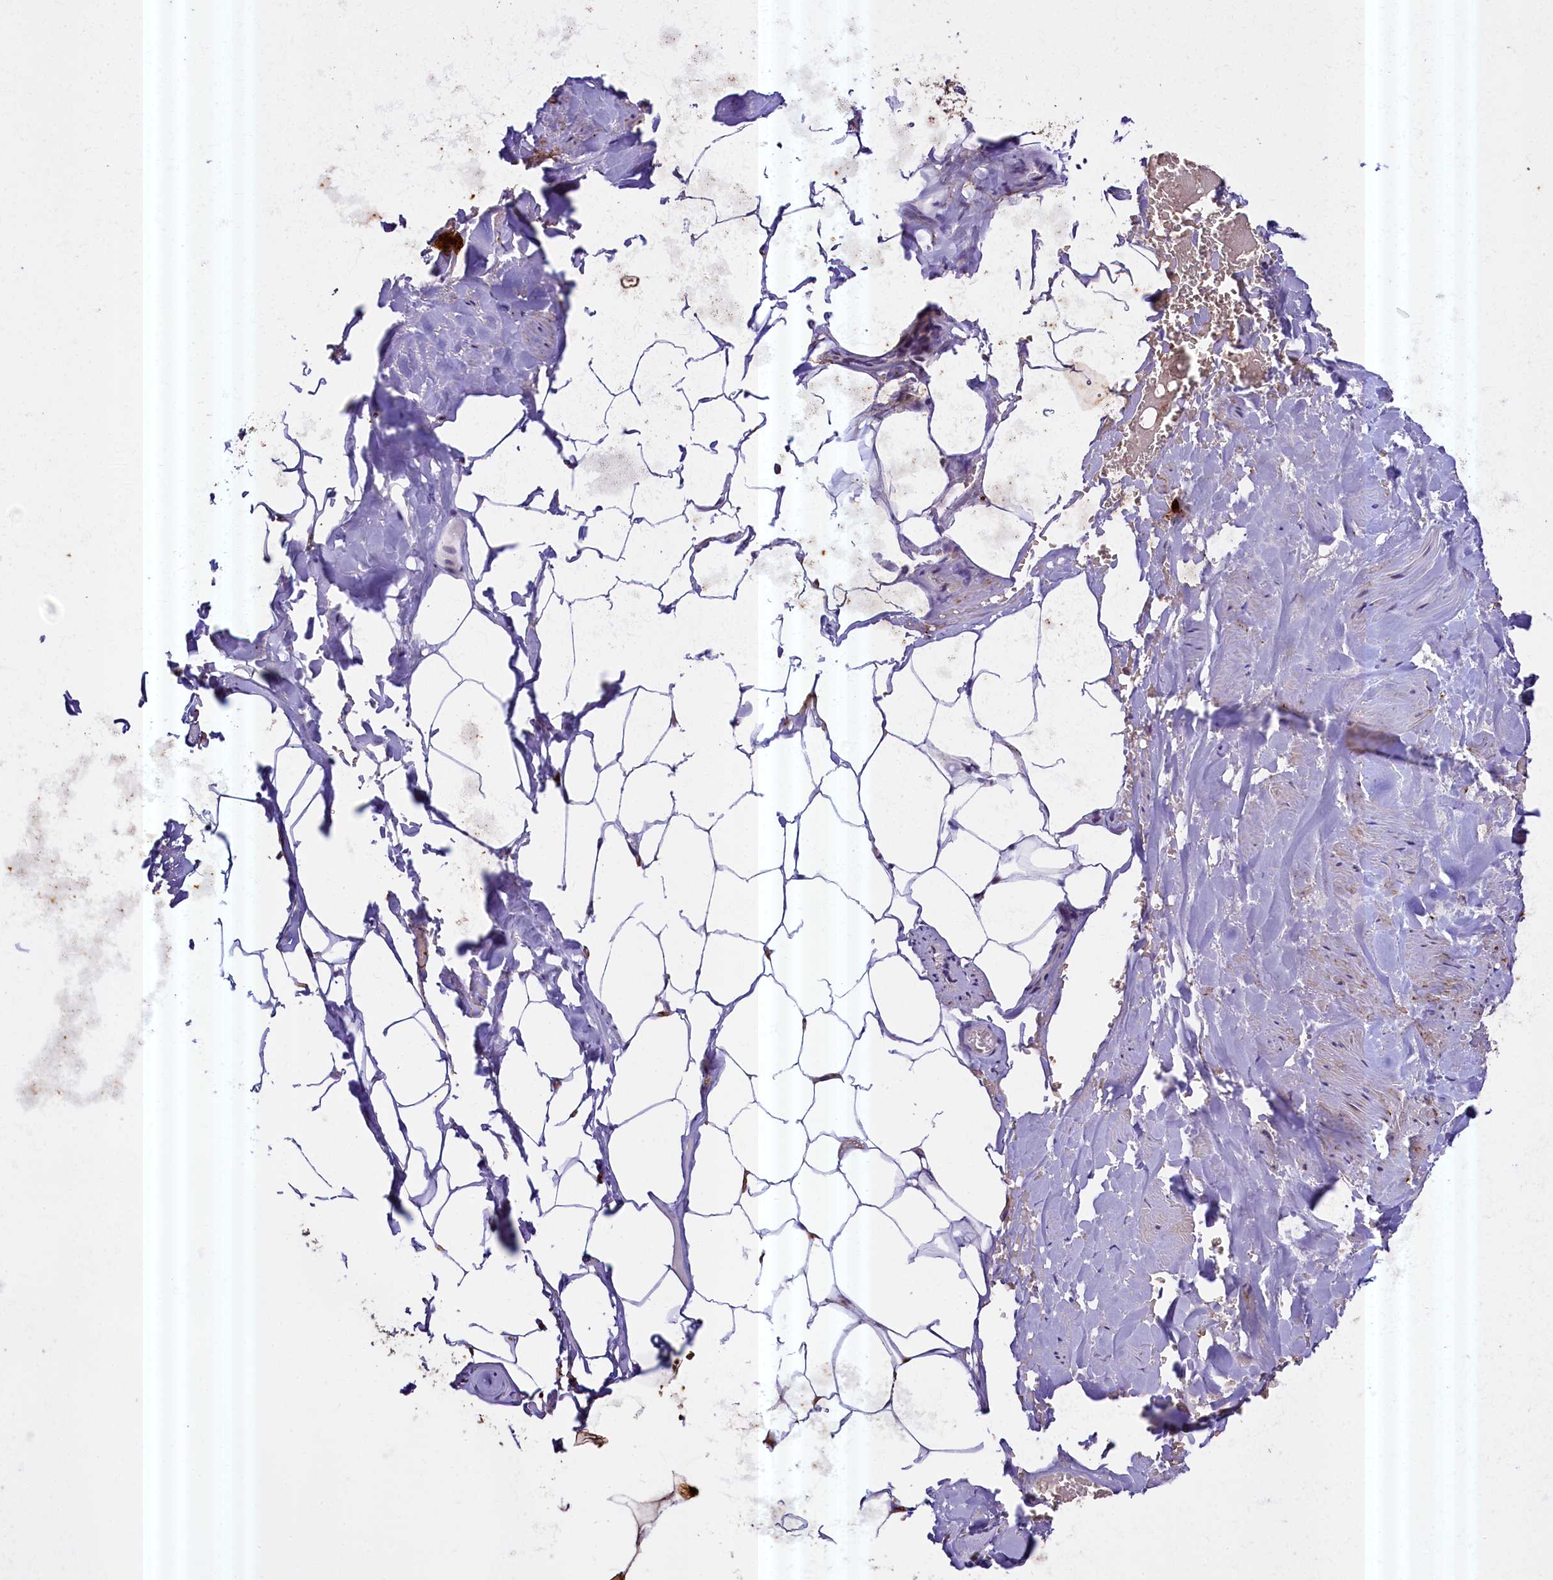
{"staining": {"intensity": "moderate", "quantity": "25%-75%", "location": "cytoplasmic/membranous"}, "tissue": "adipose tissue", "cell_type": "Adipocytes", "image_type": "normal", "snomed": [{"axis": "morphology", "description": "Normal tissue, NOS"}, {"axis": "morphology", "description": "Adenocarcinoma, Low grade"}, {"axis": "topography", "description": "Prostate"}, {"axis": "topography", "description": "Peripheral nerve tissue"}], "caption": "IHC histopathology image of unremarkable adipose tissue stained for a protein (brown), which shows medium levels of moderate cytoplasmic/membranous expression in about 25%-75% of adipocytes.", "gene": "ZNF480", "patient": {"sex": "male", "age": 63}}